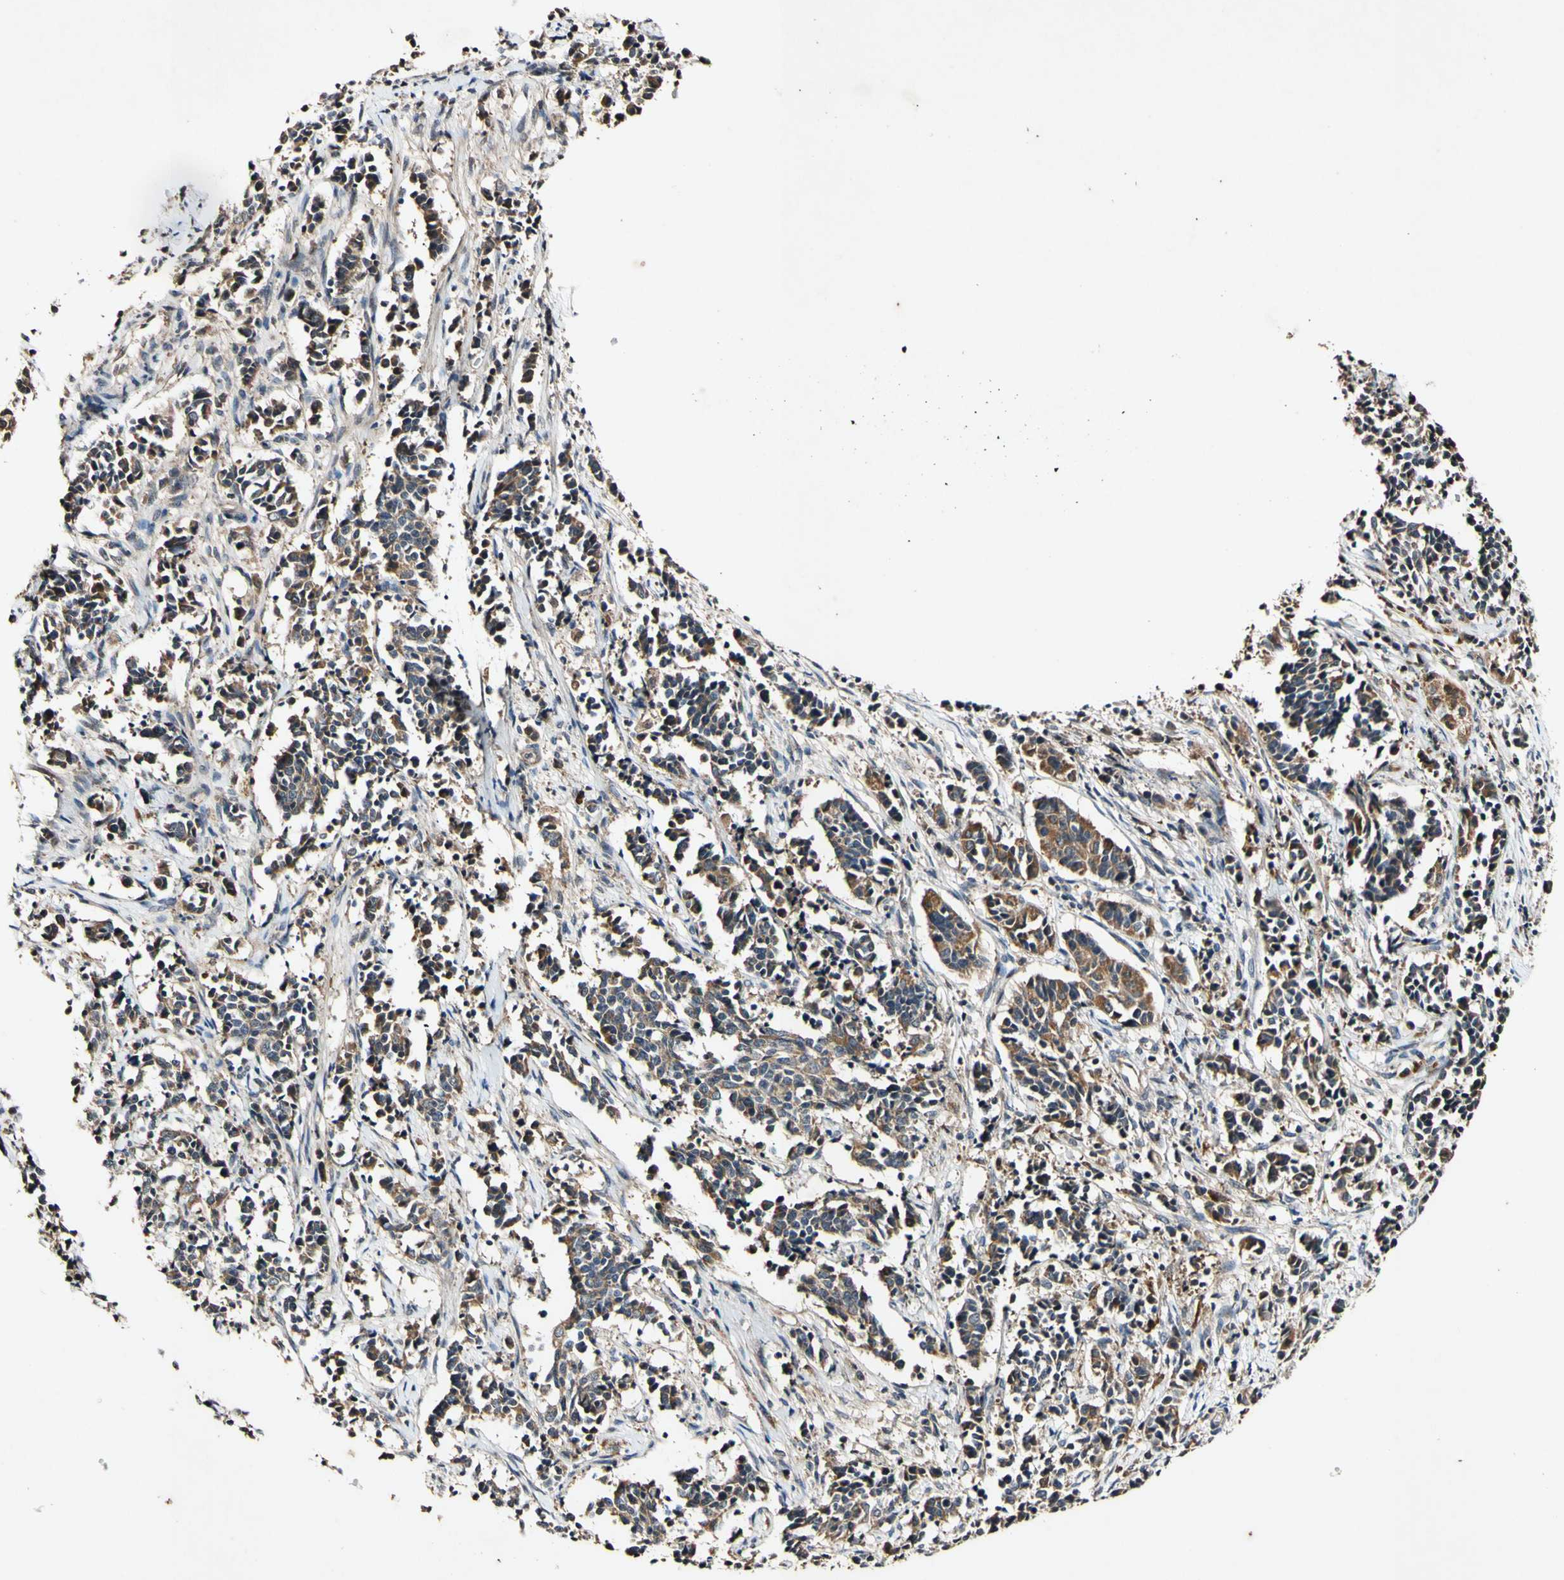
{"staining": {"intensity": "moderate", "quantity": ">75%", "location": "cytoplasmic/membranous"}, "tissue": "cervical cancer", "cell_type": "Tumor cells", "image_type": "cancer", "snomed": [{"axis": "morphology", "description": "Normal tissue, NOS"}, {"axis": "morphology", "description": "Squamous cell carcinoma, NOS"}, {"axis": "topography", "description": "Cervix"}], "caption": "Cervical cancer stained for a protein (brown) displays moderate cytoplasmic/membranous positive staining in approximately >75% of tumor cells.", "gene": "PLAT", "patient": {"sex": "female", "age": 35}}